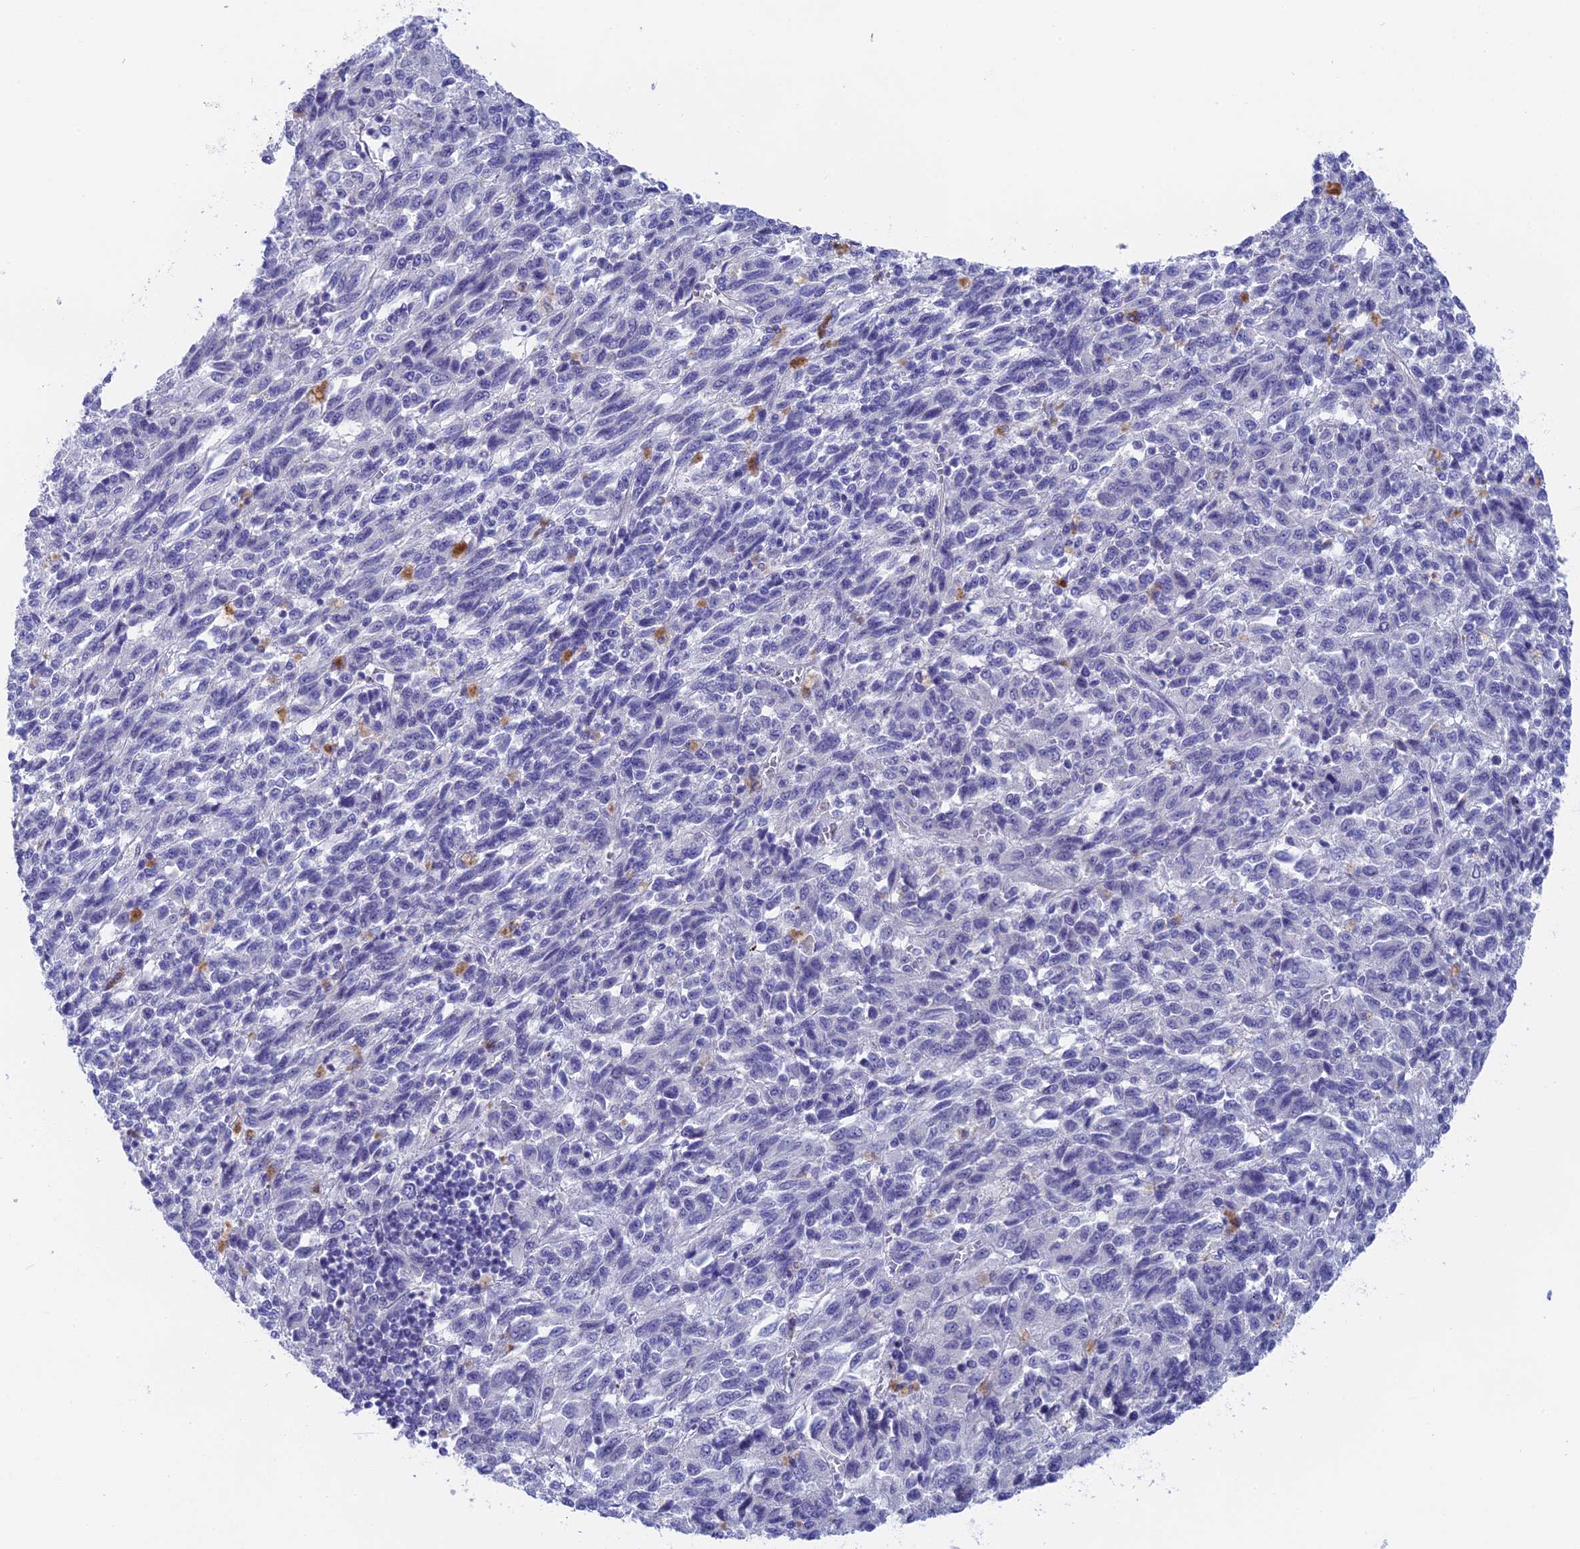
{"staining": {"intensity": "negative", "quantity": "none", "location": "none"}, "tissue": "melanoma", "cell_type": "Tumor cells", "image_type": "cancer", "snomed": [{"axis": "morphology", "description": "Malignant melanoma, Metastatic site"}, {"axis": "topography", "description": "Lung"}], "caption": "Malignant melanoma (metastatic site) was stained to show a protein in brown. There is no significant expression in tumor cells.", "gene": "GLB1L", "patient": {"sex": "male", "age": 64}}